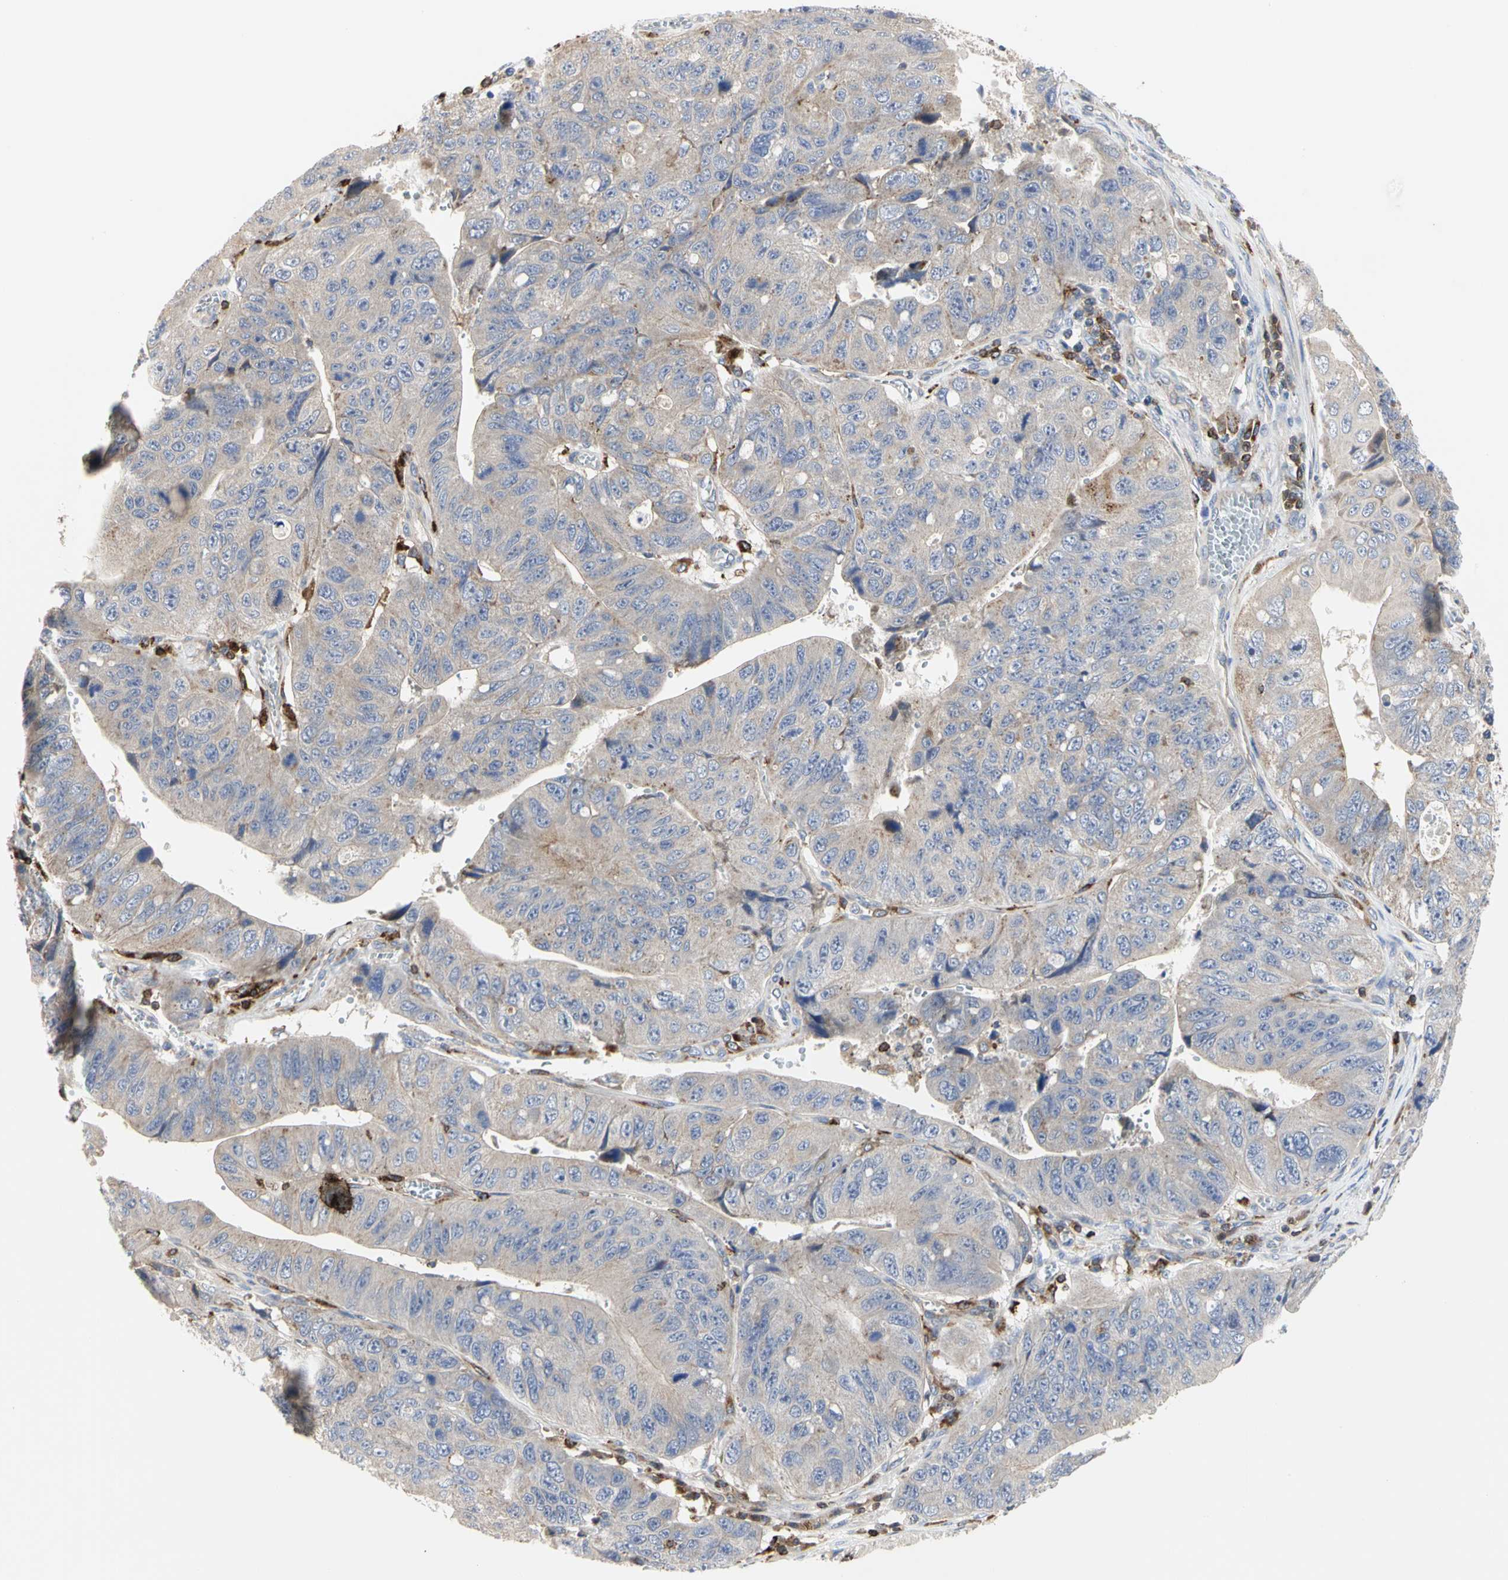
{"staining": {"intensity": "weak", "quantity": "25%-75%", "location": "cytoplasmic/membranous"}, "tissue": "stomach cancer", "cell_type": "Tumor cells", "image_type": "cancer", "snomed": [{"axis": "morphology", "description": "Adenocarcinoma, NOS"}, {"axis": "topography", "description": "Stomach"}], "caption": "This micrograph demonstrates immunohistochemistry (IHC) staining of stomach adenocarcinoma, with low weak cytoplasmic/membranous expression in approximately 25%-75% of tumor cells.", "gene": "NAPG", "patient": {"sex": "male", "age": 59}}